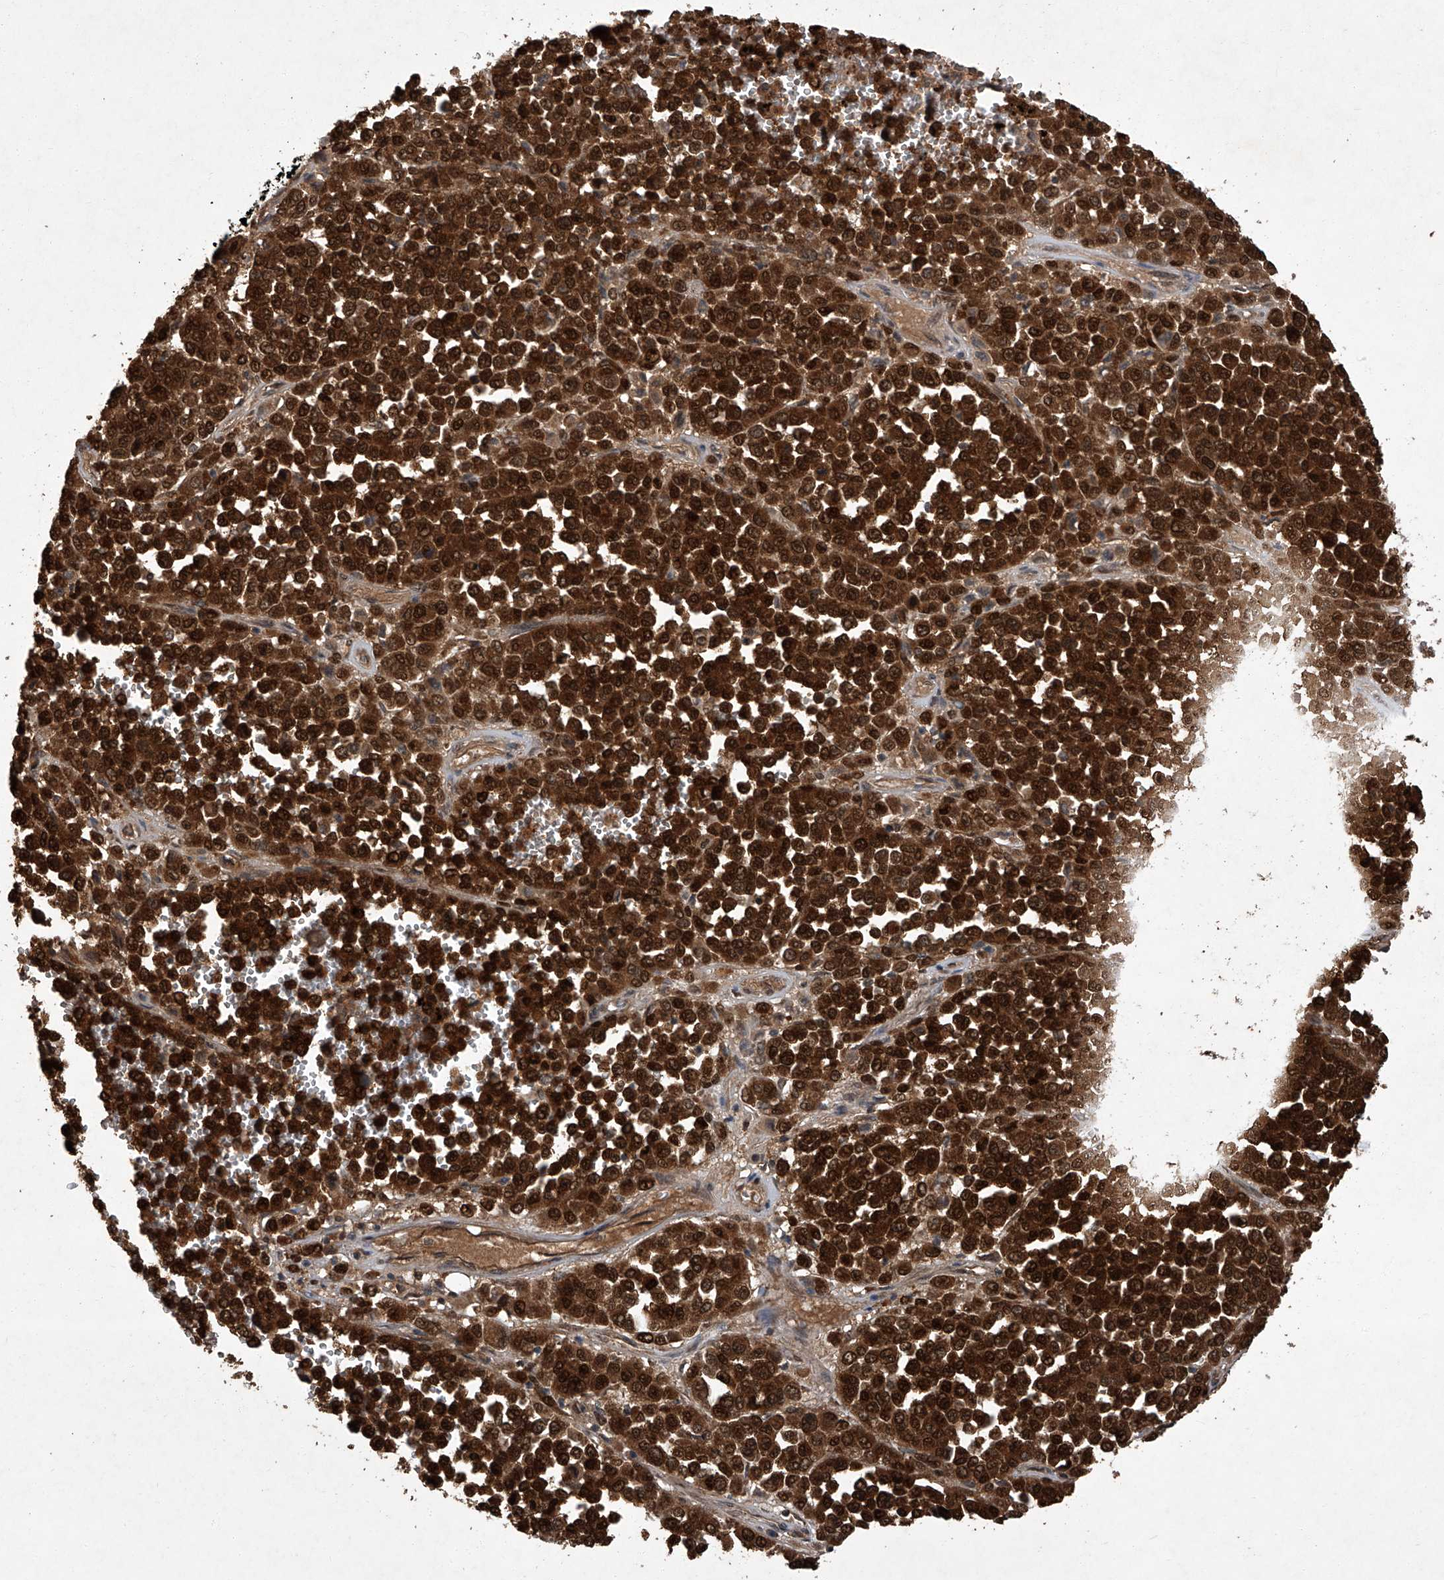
{"staining": {"intensity": "strong", "quantity": ">75%", "location": "cytoplasmic/membranous,nuclear"}, "tissue": "melanoma", "cell_type": "Tumor cells", "image_type": "cancer", "snomed": [{"axis": "morphology", "description": "Malignant melanoma, Metastatic site"}, {"axis": "topography", "description": "Pancreas"}], "caption": "Immunohistochemistry (IHC) (DAB) staining of human melanoma demonstrates strong cytoplasmic/membranous and nuclear protein positivity in about >75% of tumor cells.", "gene": "TSNAX", "patient": {"sex": "female", "age": 30}}